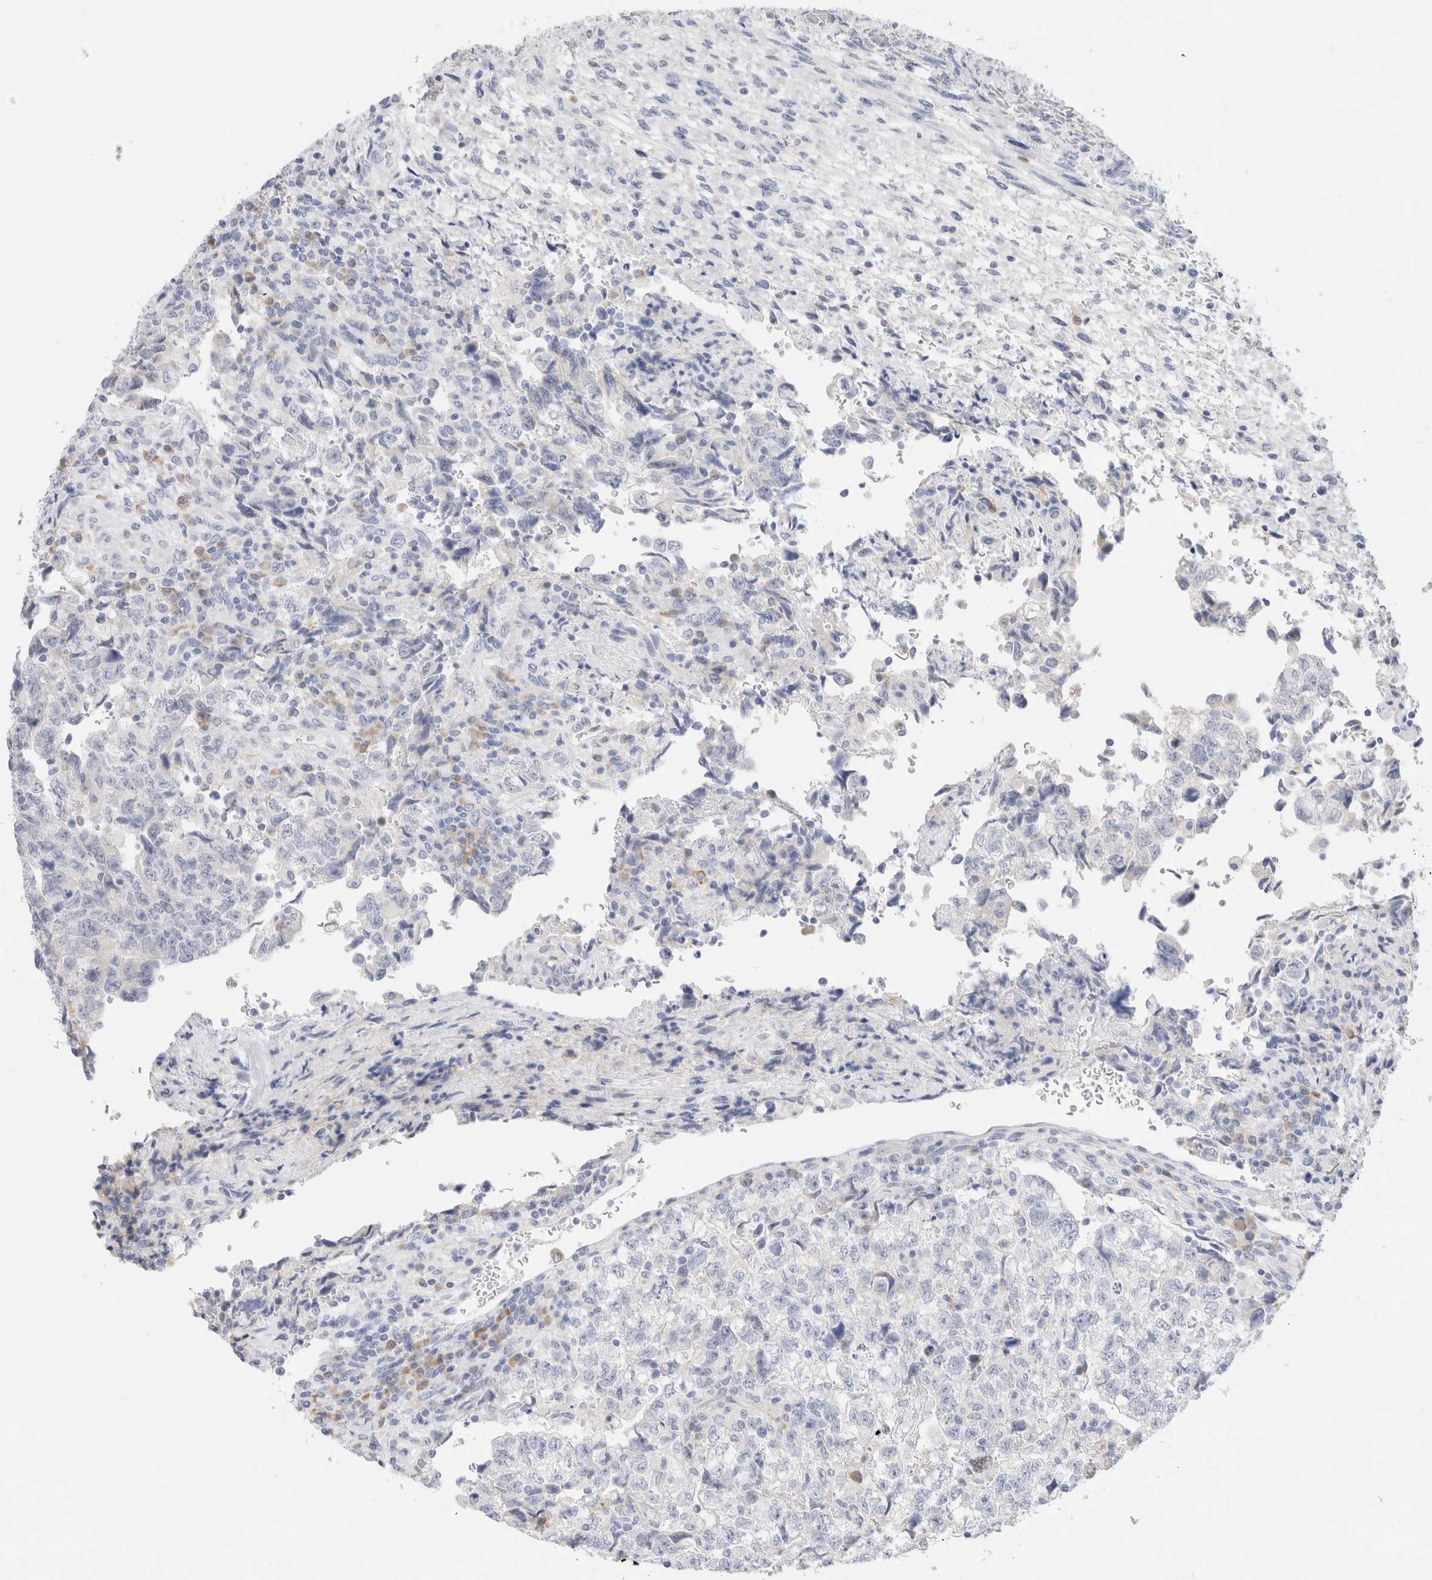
{"staining": {"intensity": "negative", "quantity": "none", "location": "none"}, "tissue": "testis cancer", "cell_type": "Tumor cells", "image_type": "cancer", "snomed": [{"axis": "morphology", "description": "Normal tissue, NOS"}, {"axis": "morphology", "description": "Carcinoma, Embryonal, NOS"}, {"axis": "topography", "description": "Testis"}], "caption": "This is an immunohistochemistry histopathology image of testis cancer. There is no positivity in tumor cells.", "gene": "GADD45G", "patient": {"sex": "male", "age": 36}}